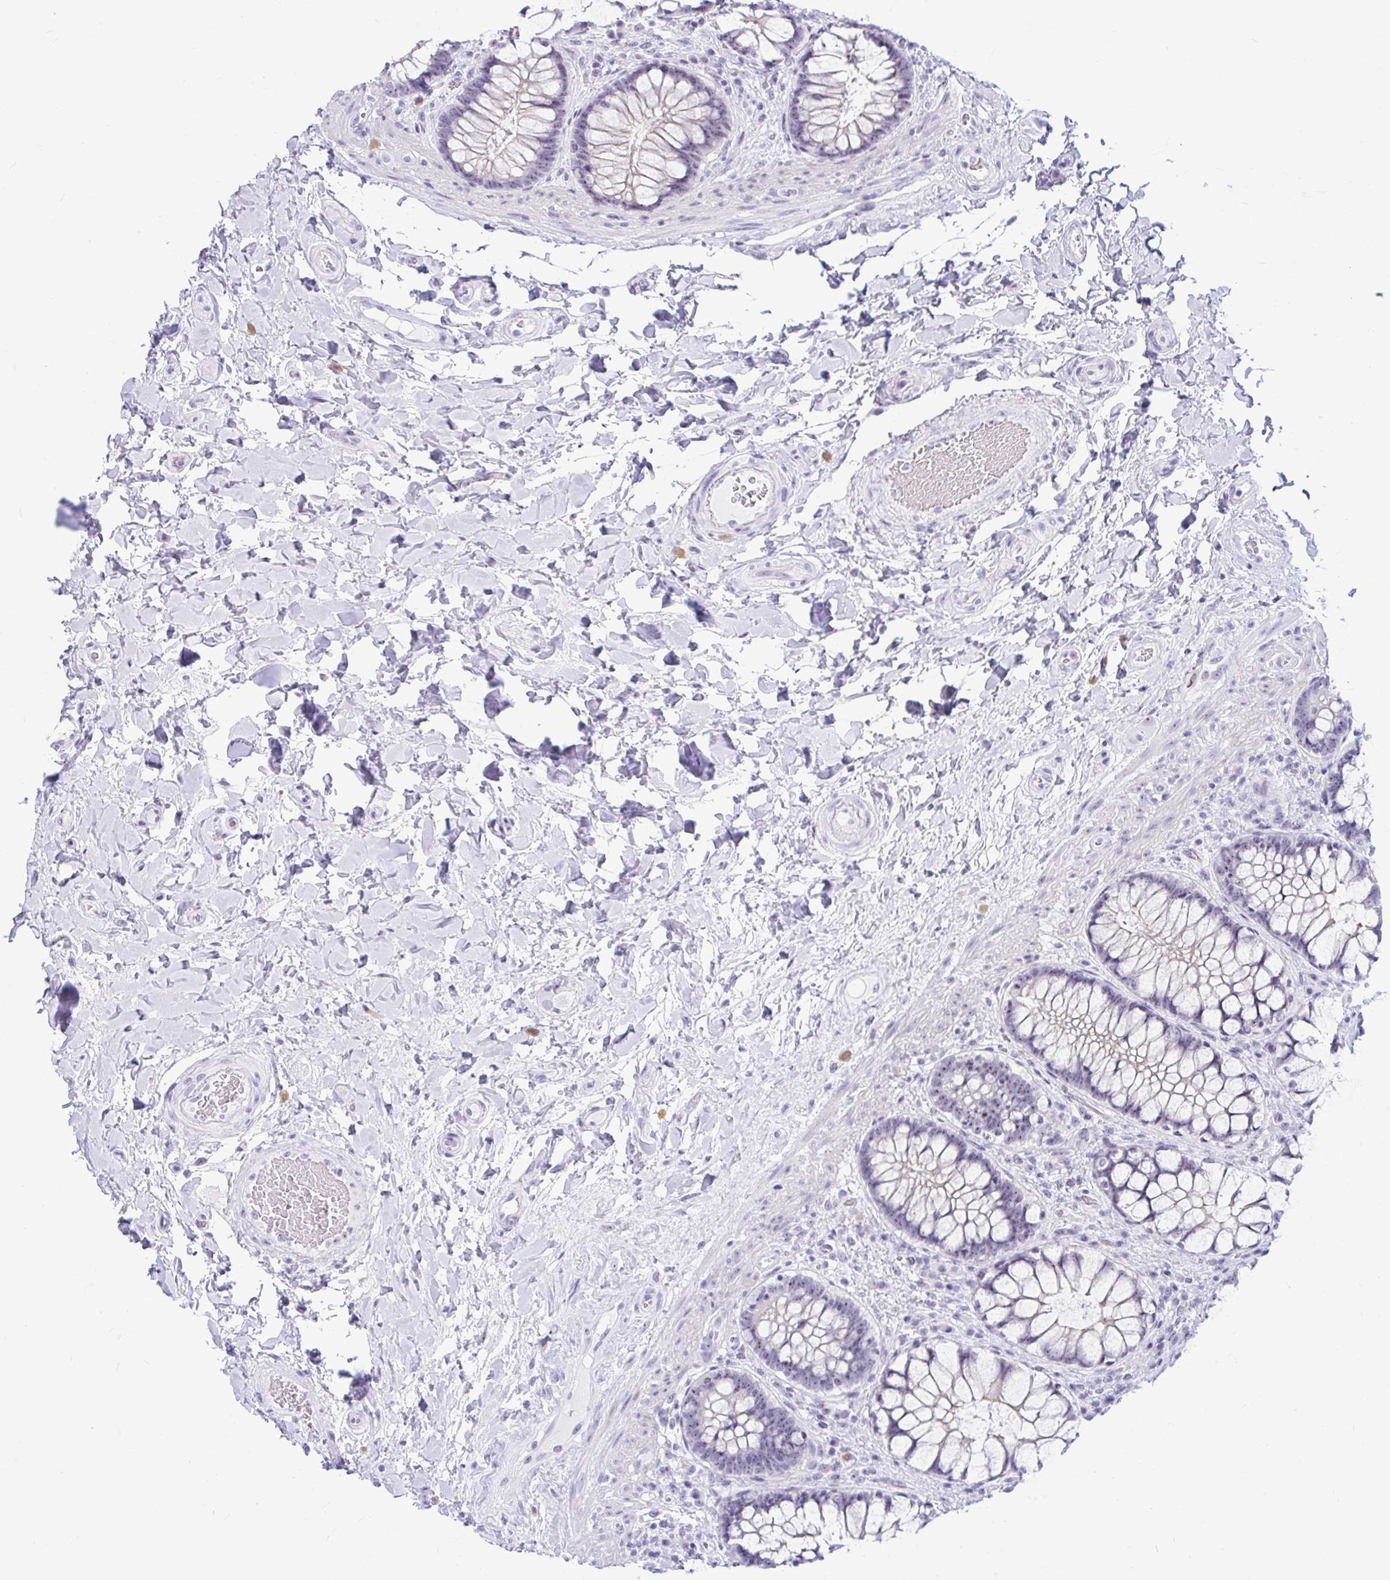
{"staining": {"intensity": "strong", "quantity": "25%-75%", "location": "nuclear"}, "tissue": "rectum", "cell_type": "Glandular cells", "image_type": "normal", "snomed": [{"axis": "morphology", "description": "Normal tissue, NOS"}, {"axis": "topography", "description": "Rectum"}], "caption": "Immunohistochemical staining of benign rectum exhibits high levels of strong nuclear staining in approximately 25%-75% of glandular cells. The staining was performed using DAB (3,3'-diaminobenzidine), with brown indicating positive protein expression. Nuclei are stained blue with hematoxylin.", "gene": "FTSJ3", "patient": {"sex": "female", "age": 58}}